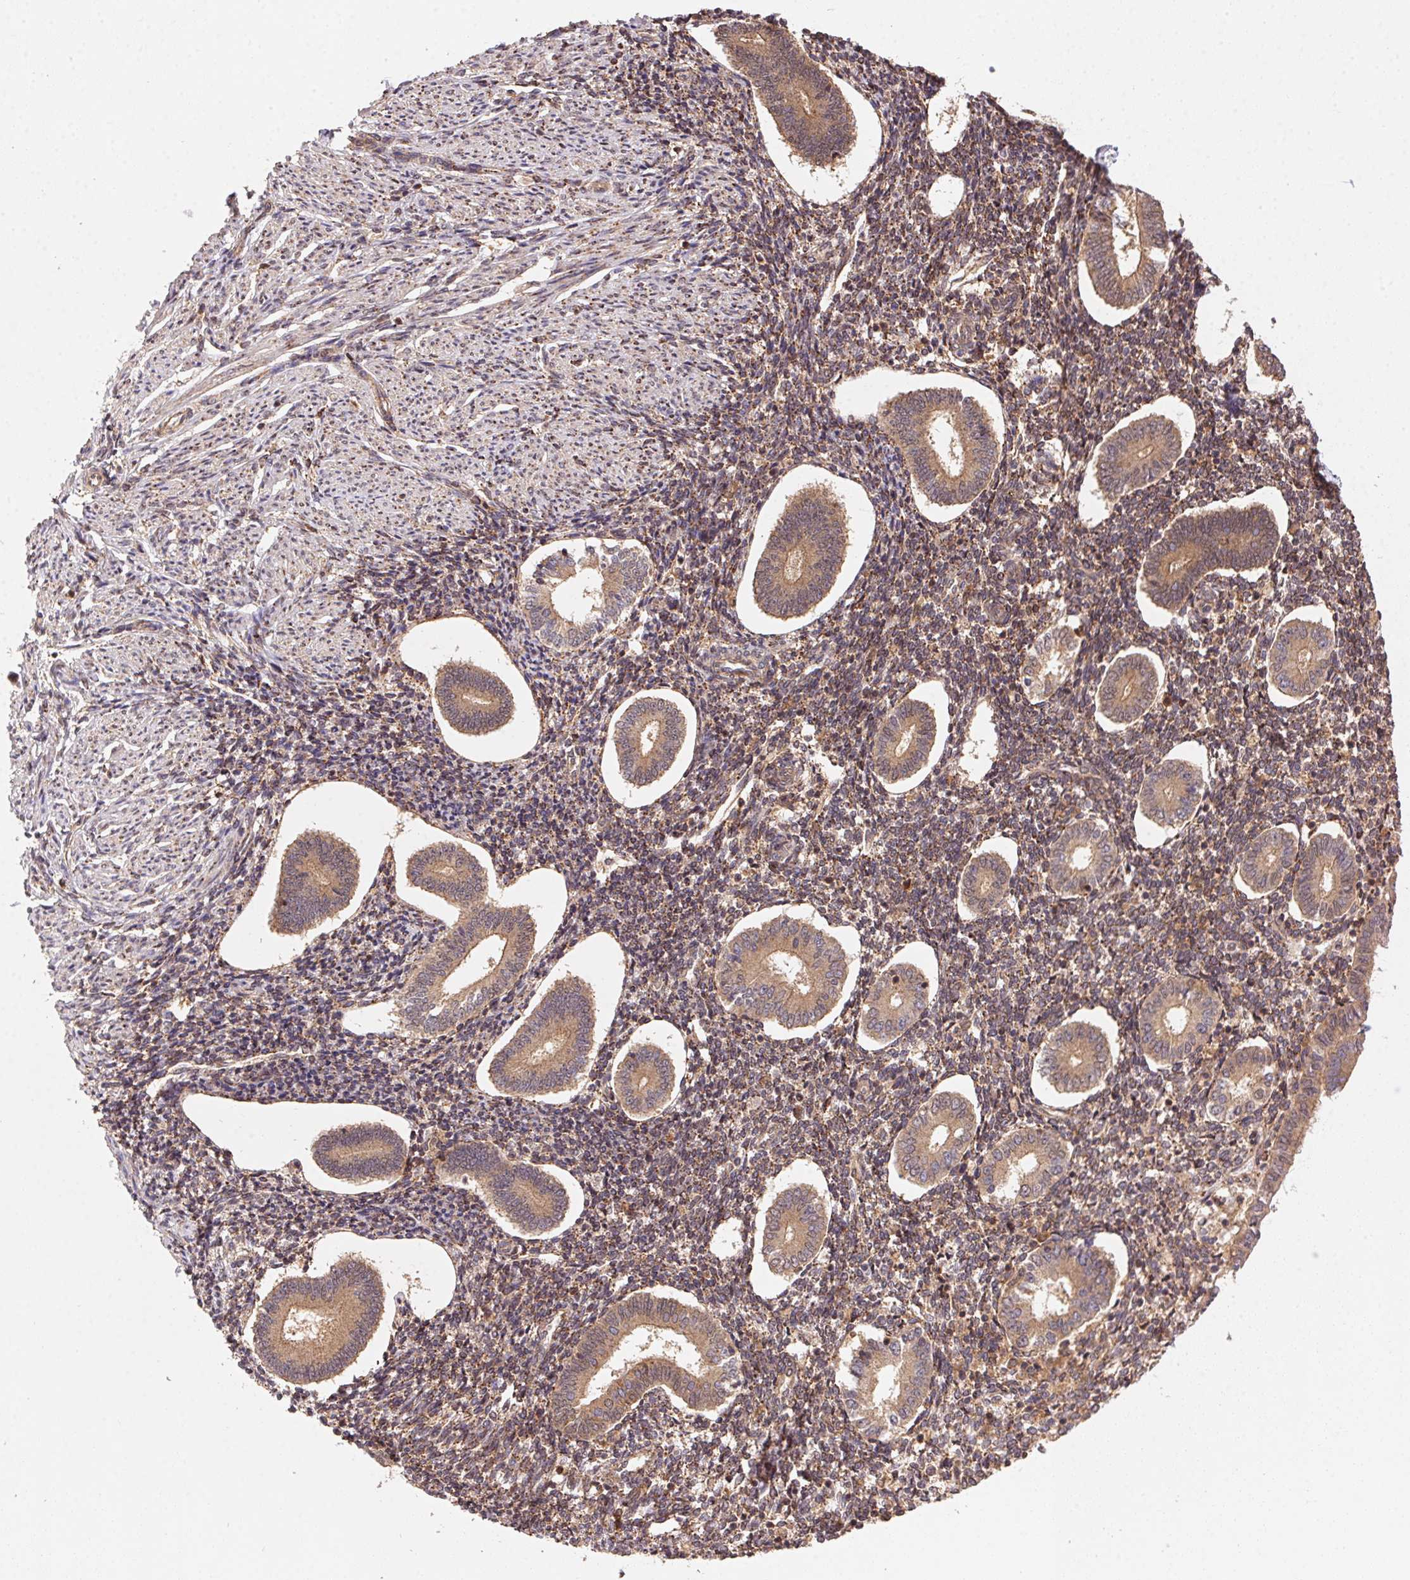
{"staining": {"intensity": "weak", "quantity": ">75%", "location": "cytoplasmic/membranous"}, "tissue": "endometrium", "cell_type": "Cells in endometrial stroma", "image_type": "normal", "snomed": [{"axis": "morphology", "description": "Normal tissue, NOS"}, {"axis": "topography", "description": "Endometrium"}], "caption": "About >75% of cells in endometrial stroma in unremarkable human endometrium reveal weak cytoplasmic/membranous protein positivity as visualized by brown immunohistochemical staining.", "gene": "MEX3D", "patient": {"sex": "female", "age": 40}}